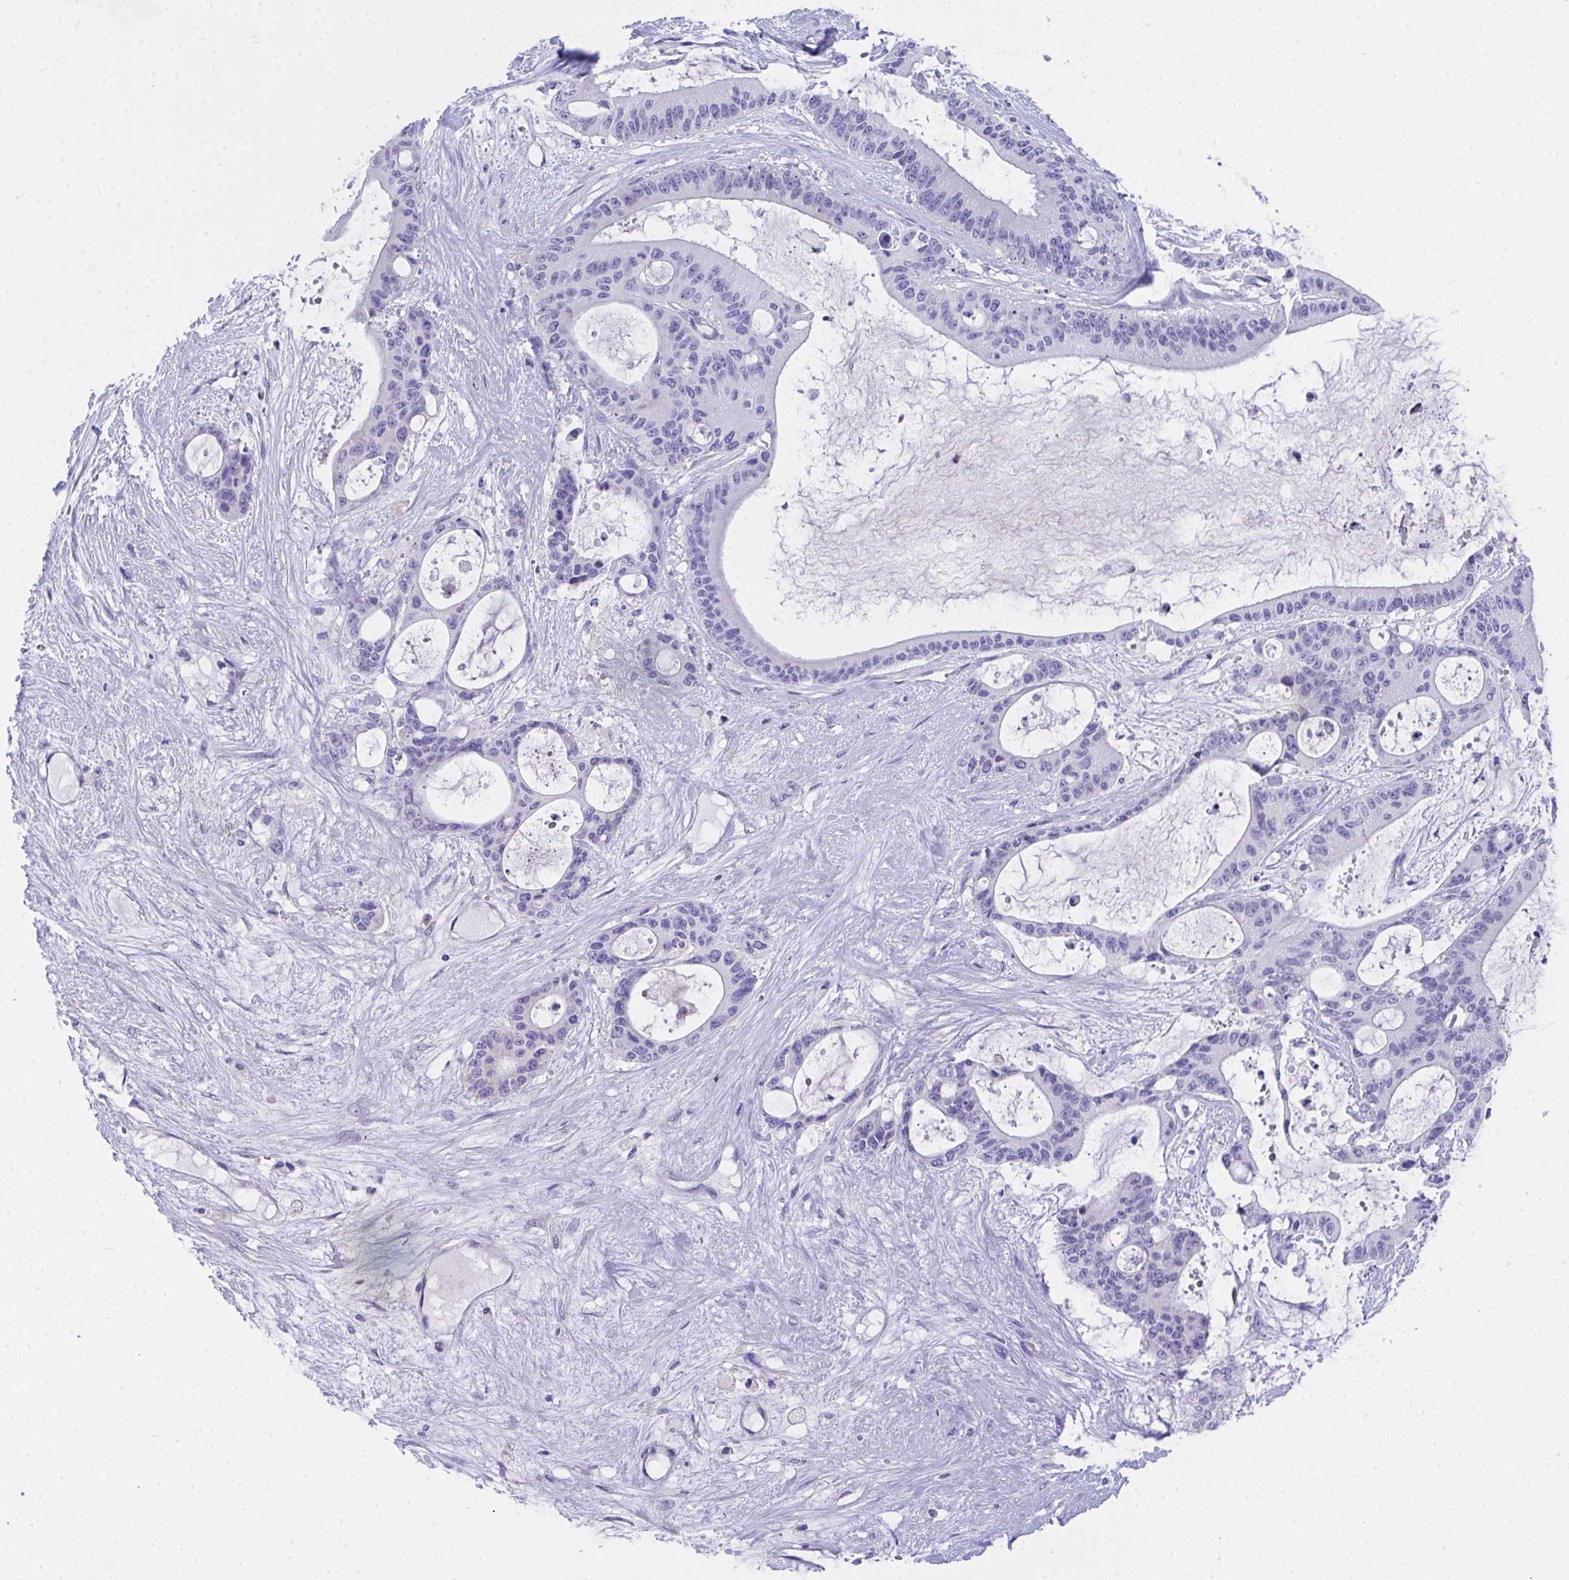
{"staining": {"intensity": "negative", "quantity": "none", "location": "none"}, "tissue": "liver cancer", "cell_type": "Tumor cells", "image_type": "cancer", "snomed": [{"axis": "morphology", "description": "Normal tissue, NOS"}, {"axis": "morphology", "description": "Cholangiocarcinoma"}, {"axis": "topography", "description": "Liver"}, {"axis": "topography", "description": "Peripheral nerve tissue"}], "caption": "DAB (3,3'-diaminobenzidine) immunohistochemical staining of human cholangiocarcinoma (liver) reveals no significant positivity in tumor cells. (DAB (3,3'-diaminobenzidine) immunohistochemistry with hematoxylin counter stain).", "gene": "COA5", "patient": {"sex": "female", "age": 73}}